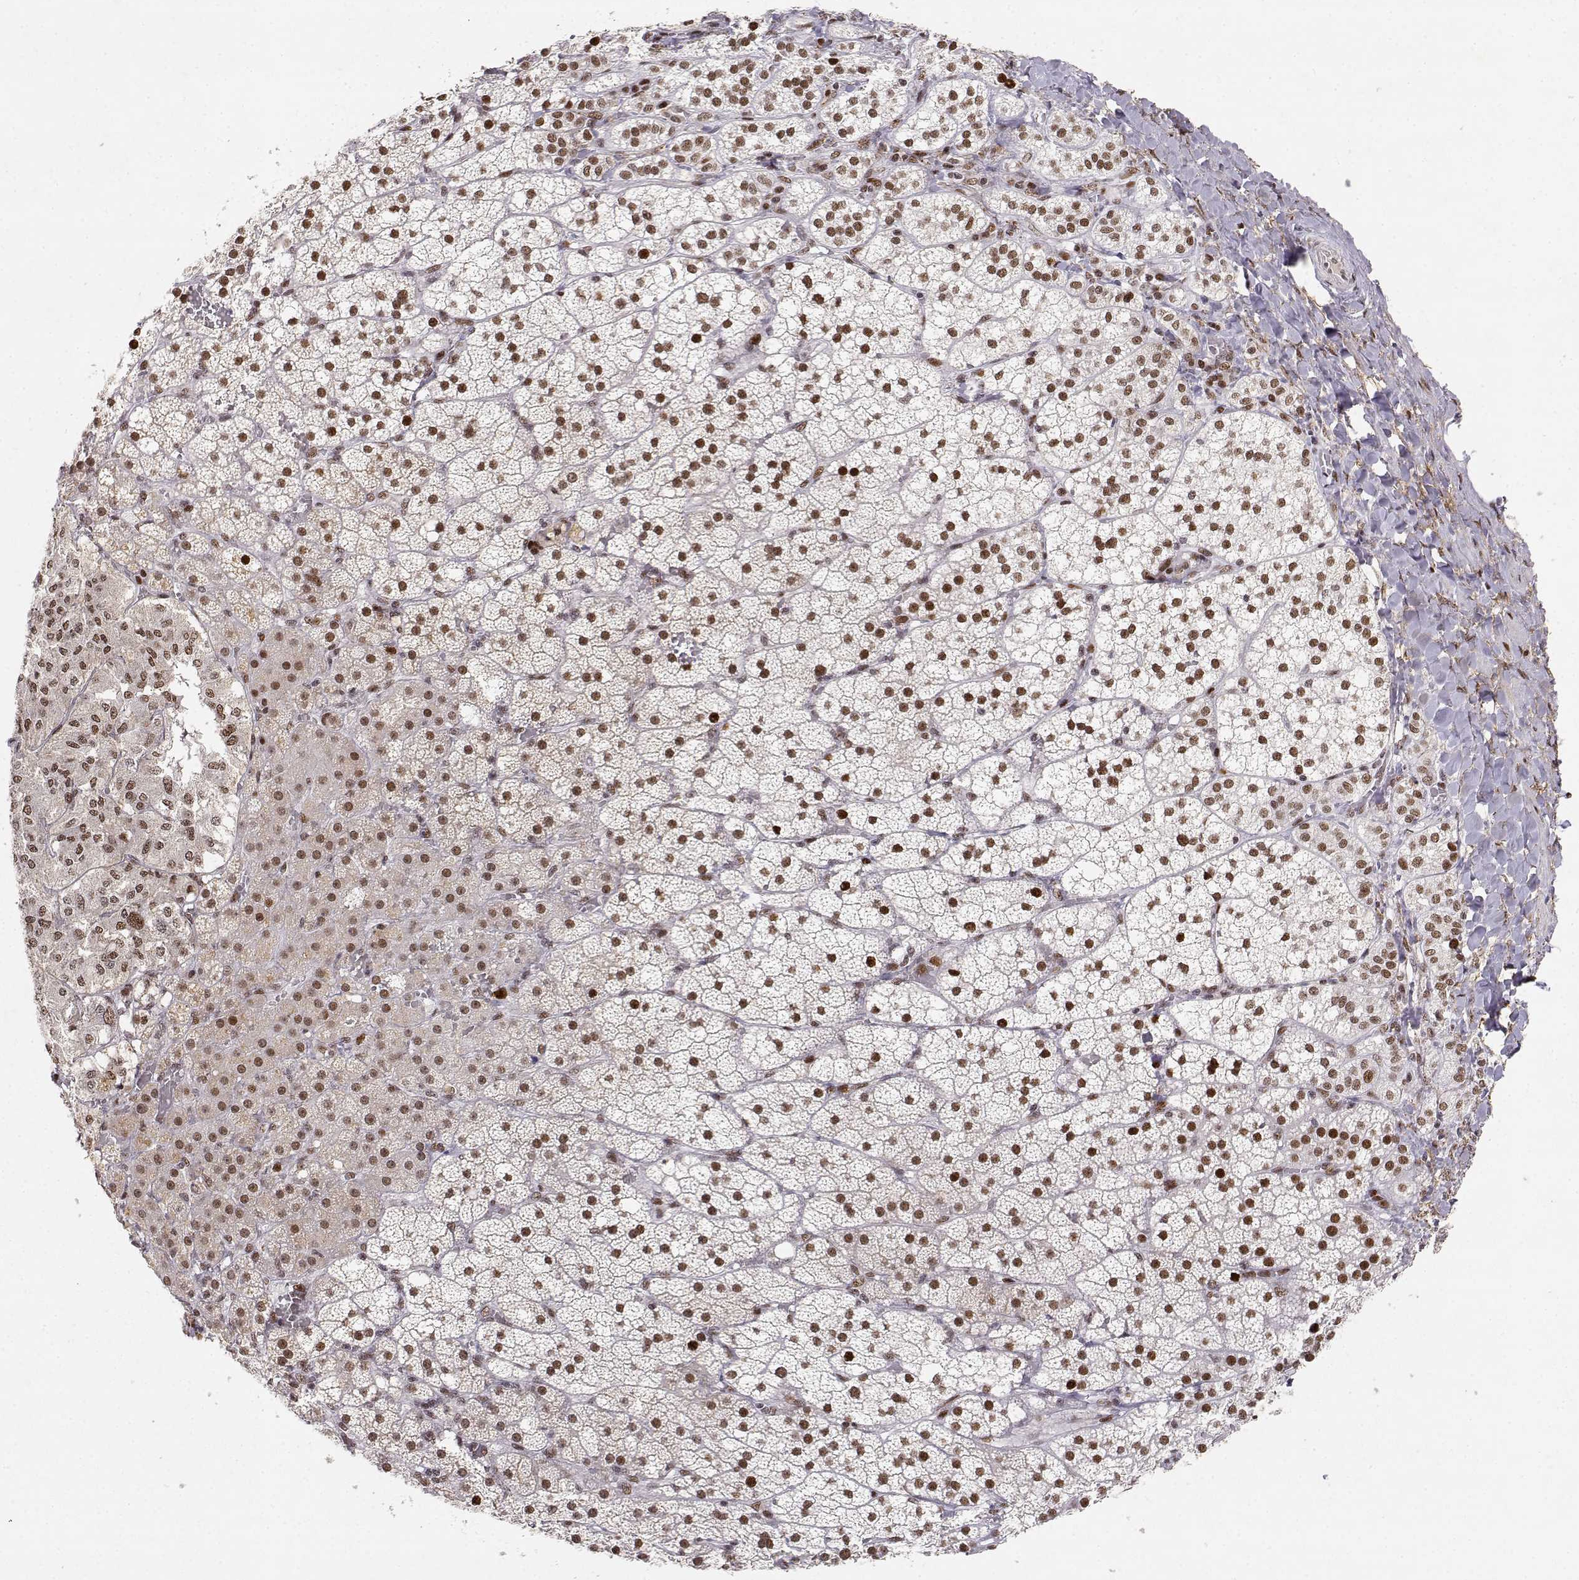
{"staining": {"intensity": "moderate", "quantity": ">75%", "location": "nuclear"}, "tissue": "adrenal gland", "cell_type": "Glandular cells", "image_type": "normal", "snomed": [{"axis": "morphology", "description": "Normal tissue, NOS"}, {"axis": "topography", "description": "Adrenal gland"}], "caption": "IHC (DAB) staining of normal adrenal gland exhibits moderate nuclear protein positivity in about >75% of glandular cells. Using DAB (3,3'-diaminobenzidine) (brown) and hematoxylin (blue) stains, captured at high magnification using brightfield microscopy.", "gene": "RSF1", "patient": {"sex": "male", "age": 53}}